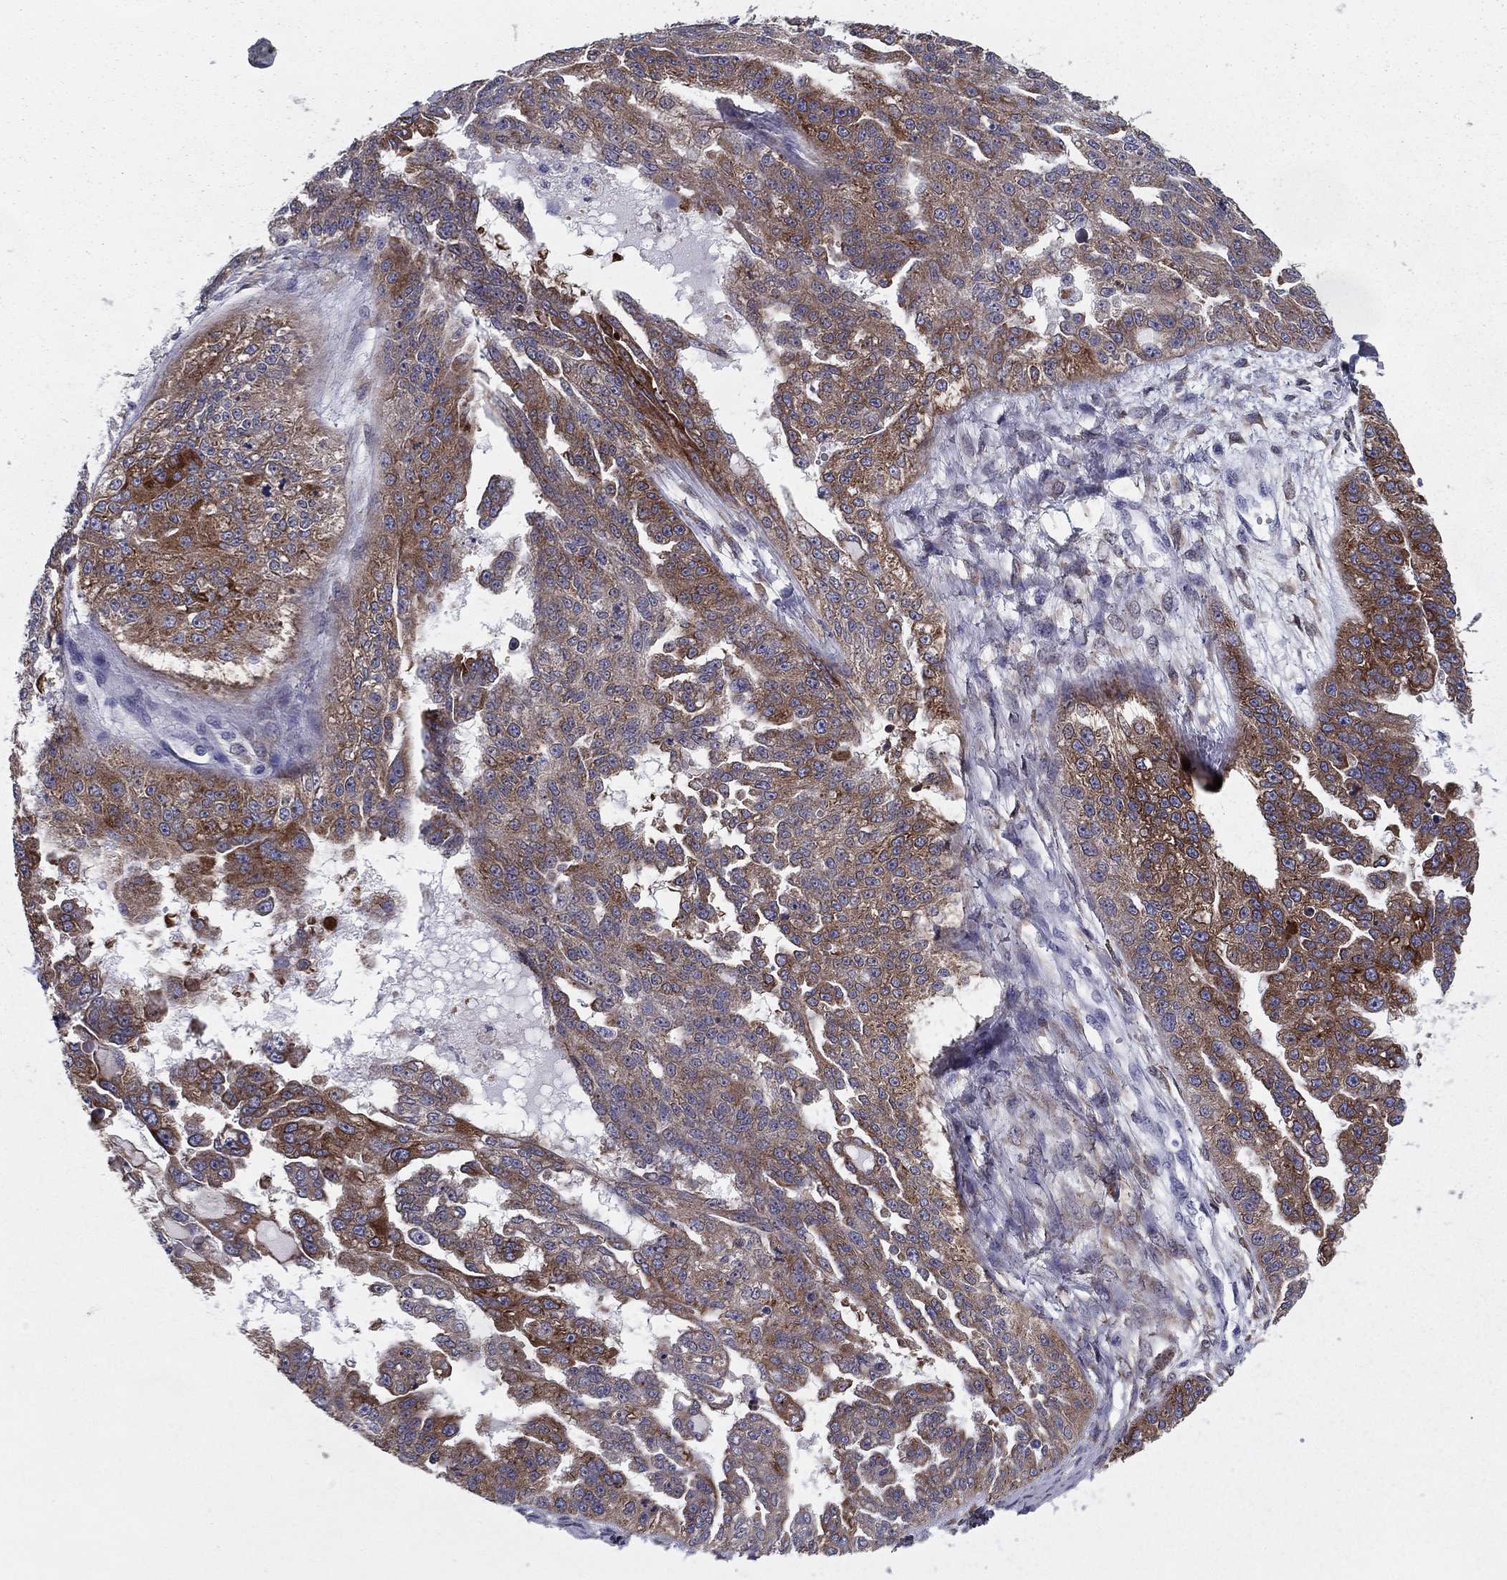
{"staining": {"intensity": "strong", "quantity": "25%-75%", "location": "cytoplasmic/membranous"}, "tissue": "ovarian cancer", "cell_type": "Tumor cells", "image_type": "cancer", "snomed": [{"axis": "morphology", "description": "Cystadenocarcinoma, serous, NOS"}, {"axis": "topography", "description": "Ovary"}], "caption": "Strong cytoplasmic/membranous protein positivity is identified in approximately 25%-75% of tumor cells in serous cystadenocarcinoma (ovarian).", "gene": "TMED3", "patient": {"sex": "female", "age": 58}}